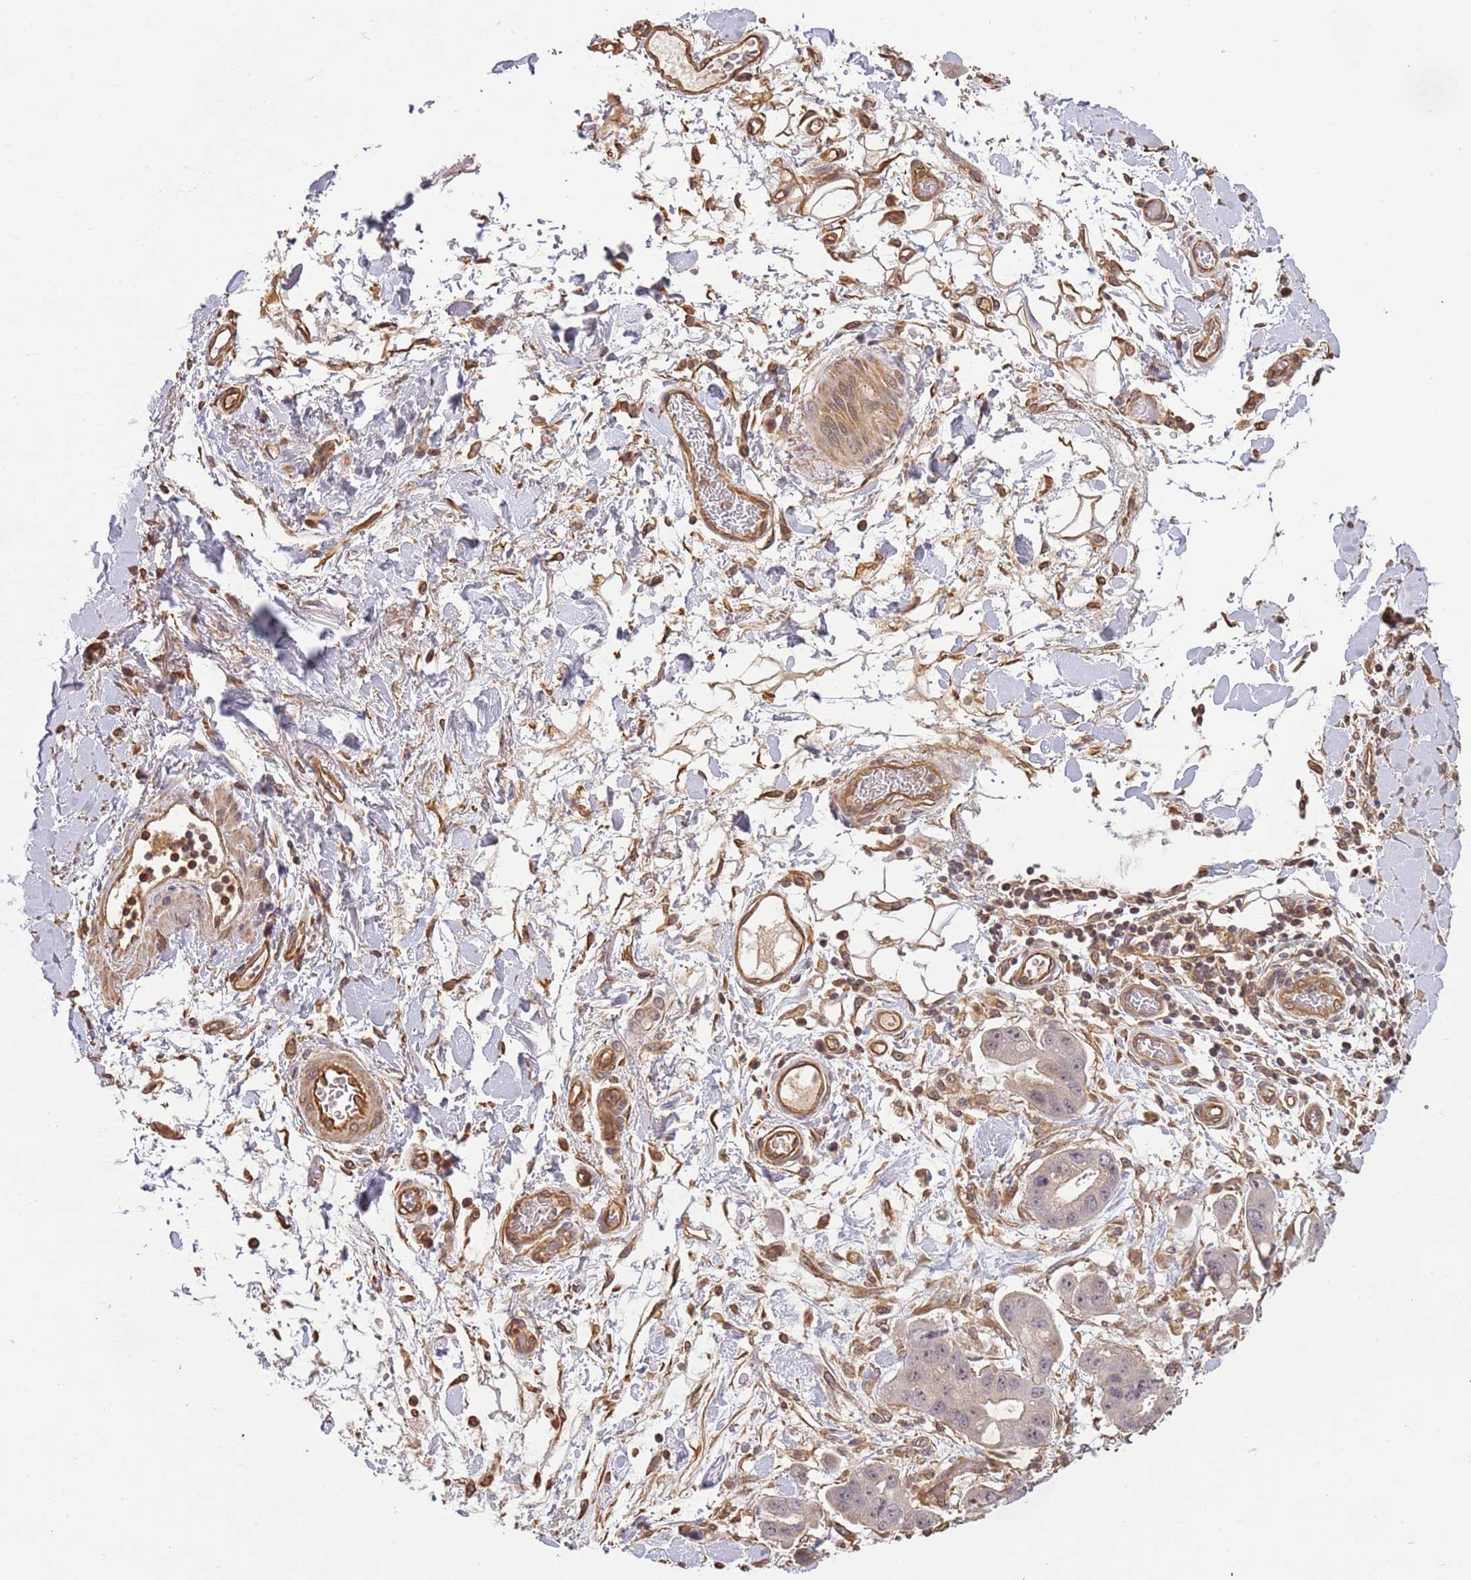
{"staining": {"intensity": "weak", "quantity": "<25%", "location": "nuclear"}, "tissue": "stomach cancer", "cell_type": "Tumor cells", "image_type": "cancer", "snomed": [{"axis": "morphology", "description": "Adenocarcinoma, NOS"}, {"axis": "topography", "description": "Stomach"}], "caption": "High magnification brightfield microscopy of adenocarcinoma (stomach) stained with DAB (3,3'-diaminobenzidine) (brown) and counterstained with hematoxylin (blue): tumor cells show no significant positivity.", "gene": "SURF2", "patient": {"sex": "male", "age": 62}}